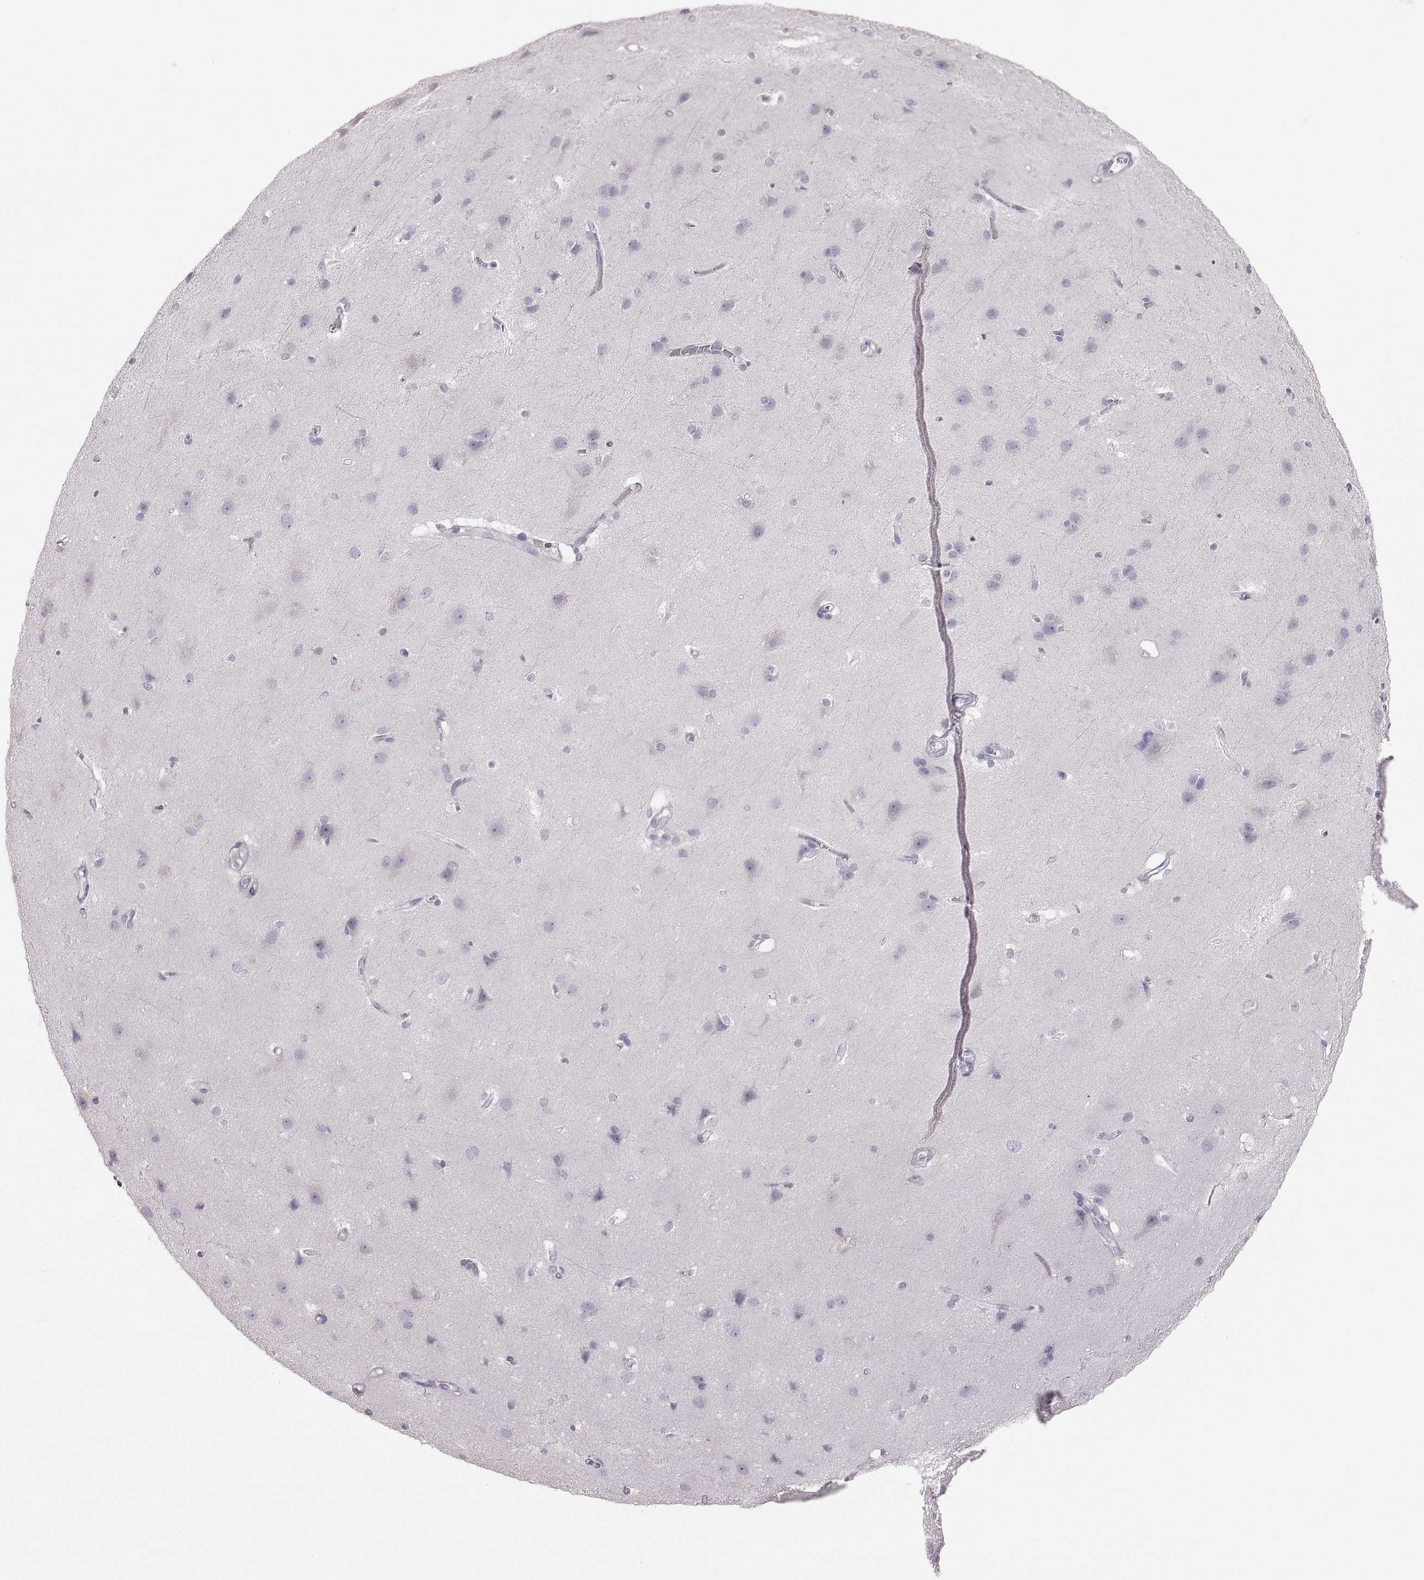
{"staining": {"intensity": "negative", "quantity": "none", "location": "none"}, "tissue": "cerebral cortex", "cell_type": "Endothelial cells", "image_type": "normal", "snomed": [{"axis": "morphology", "description": "Normal tissue, NOS"}, {"axis": "topography", "description": "Cerebral cortex"}], "caption": "The micrograph reveals no staining of endothelial cells in unremarkable cerebral cortex.", "gene": "RUNDC3A", "patient": {"sex": "male", "age": 37}}